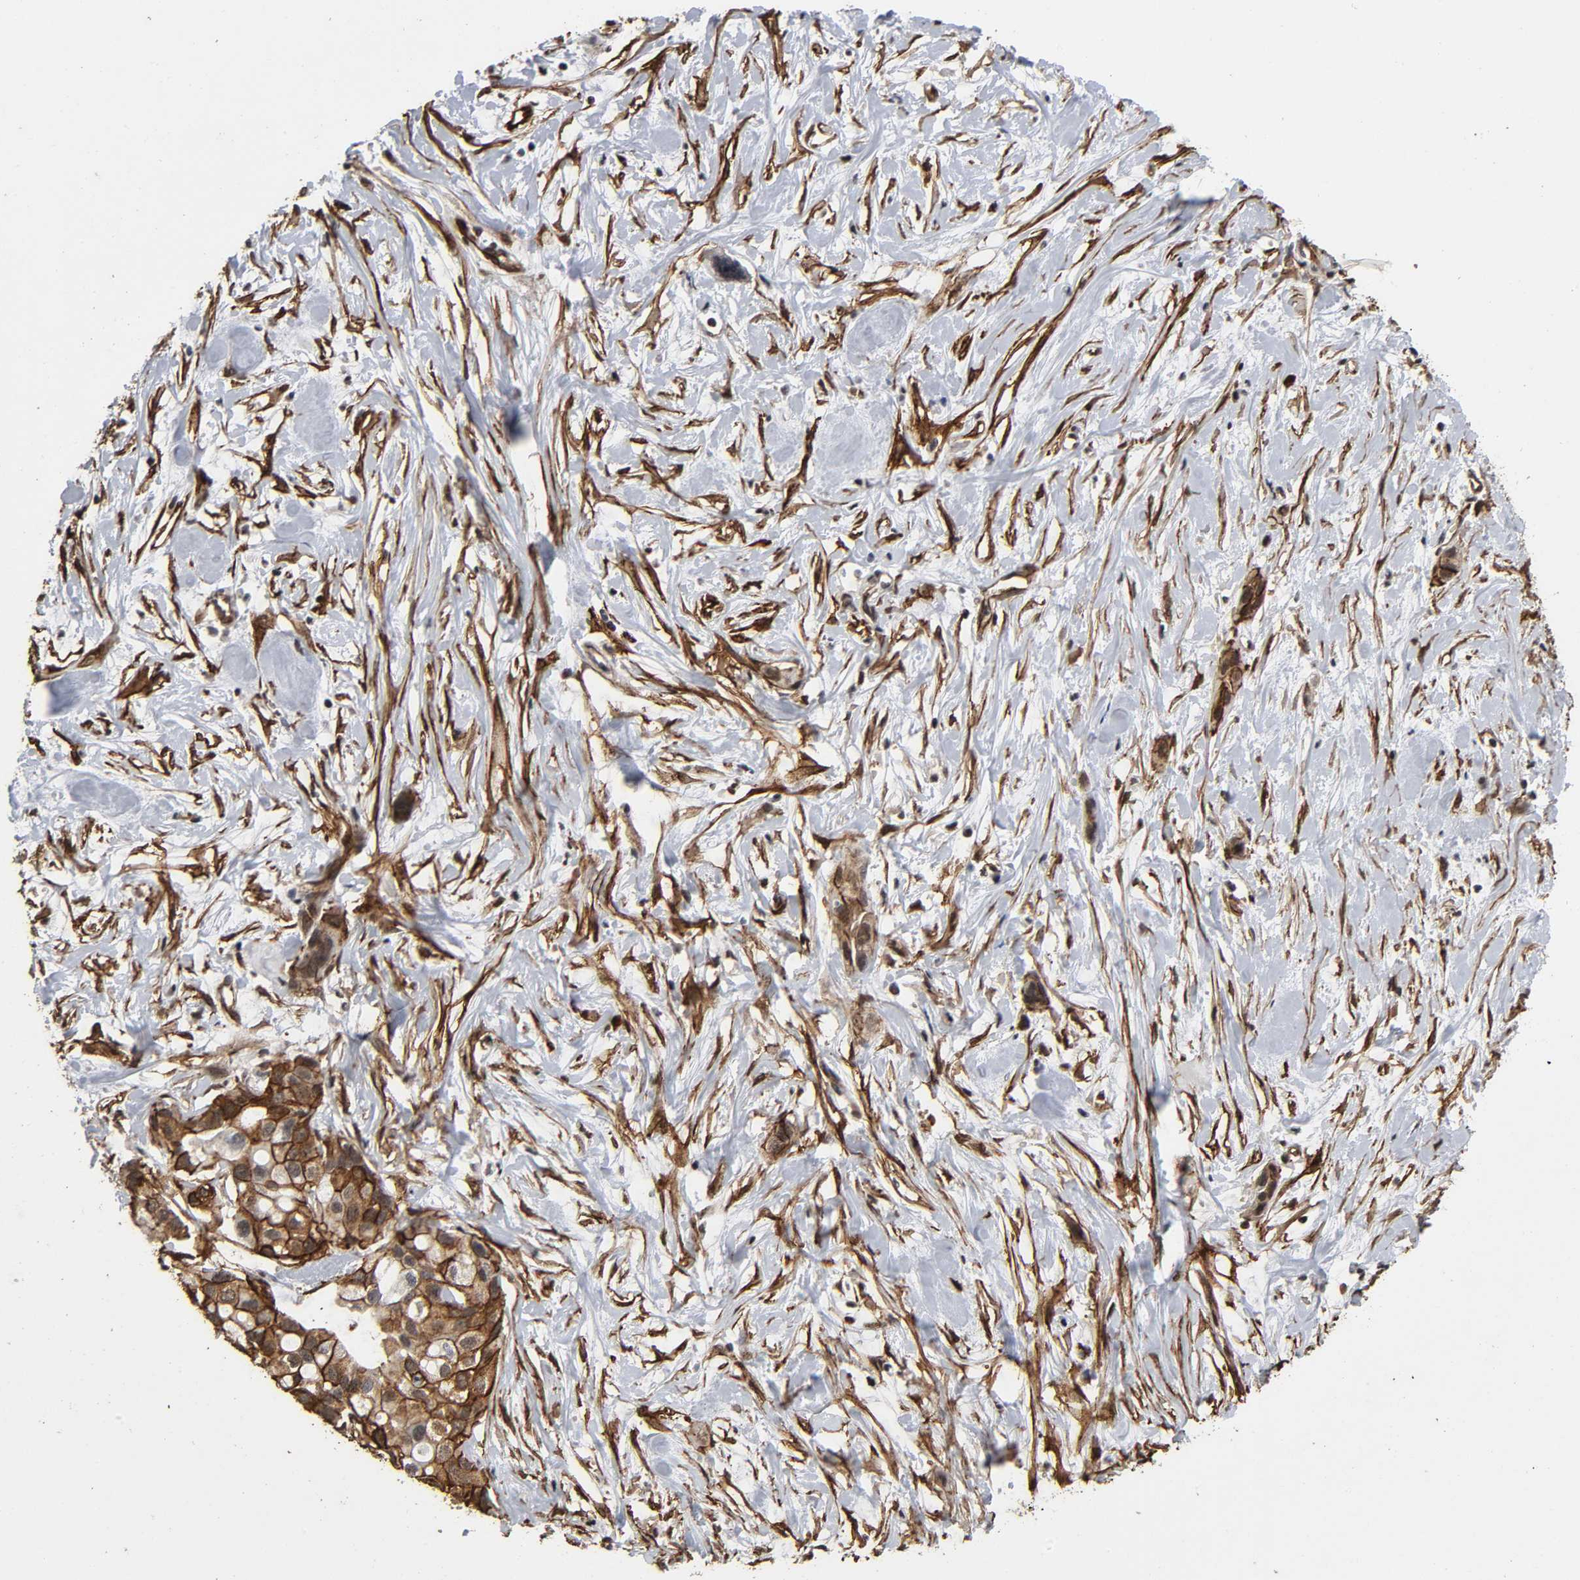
{"staining": {"intensity": "moderate", "quantity": ">75%", "location": "cytoplasmic/membranous,nuclear"}, "tissue": "pancreatic cancer", "cell_type": "Tumor cells", "image_type": "cancer", "snomed": [{"axis": "morphology", "description": "Adenocarcinoma, NOS"}, {"axis": "topography", "description": "Pancreas"}], "caption": "This is an image of IHC staining of pancreatic cancer, which shows moderate positivity in the cytoplasmic/membranous and nuclear of tumor cells.", "gene": "AHNAK2", "patient": {"sex": "female", "age": 60}}